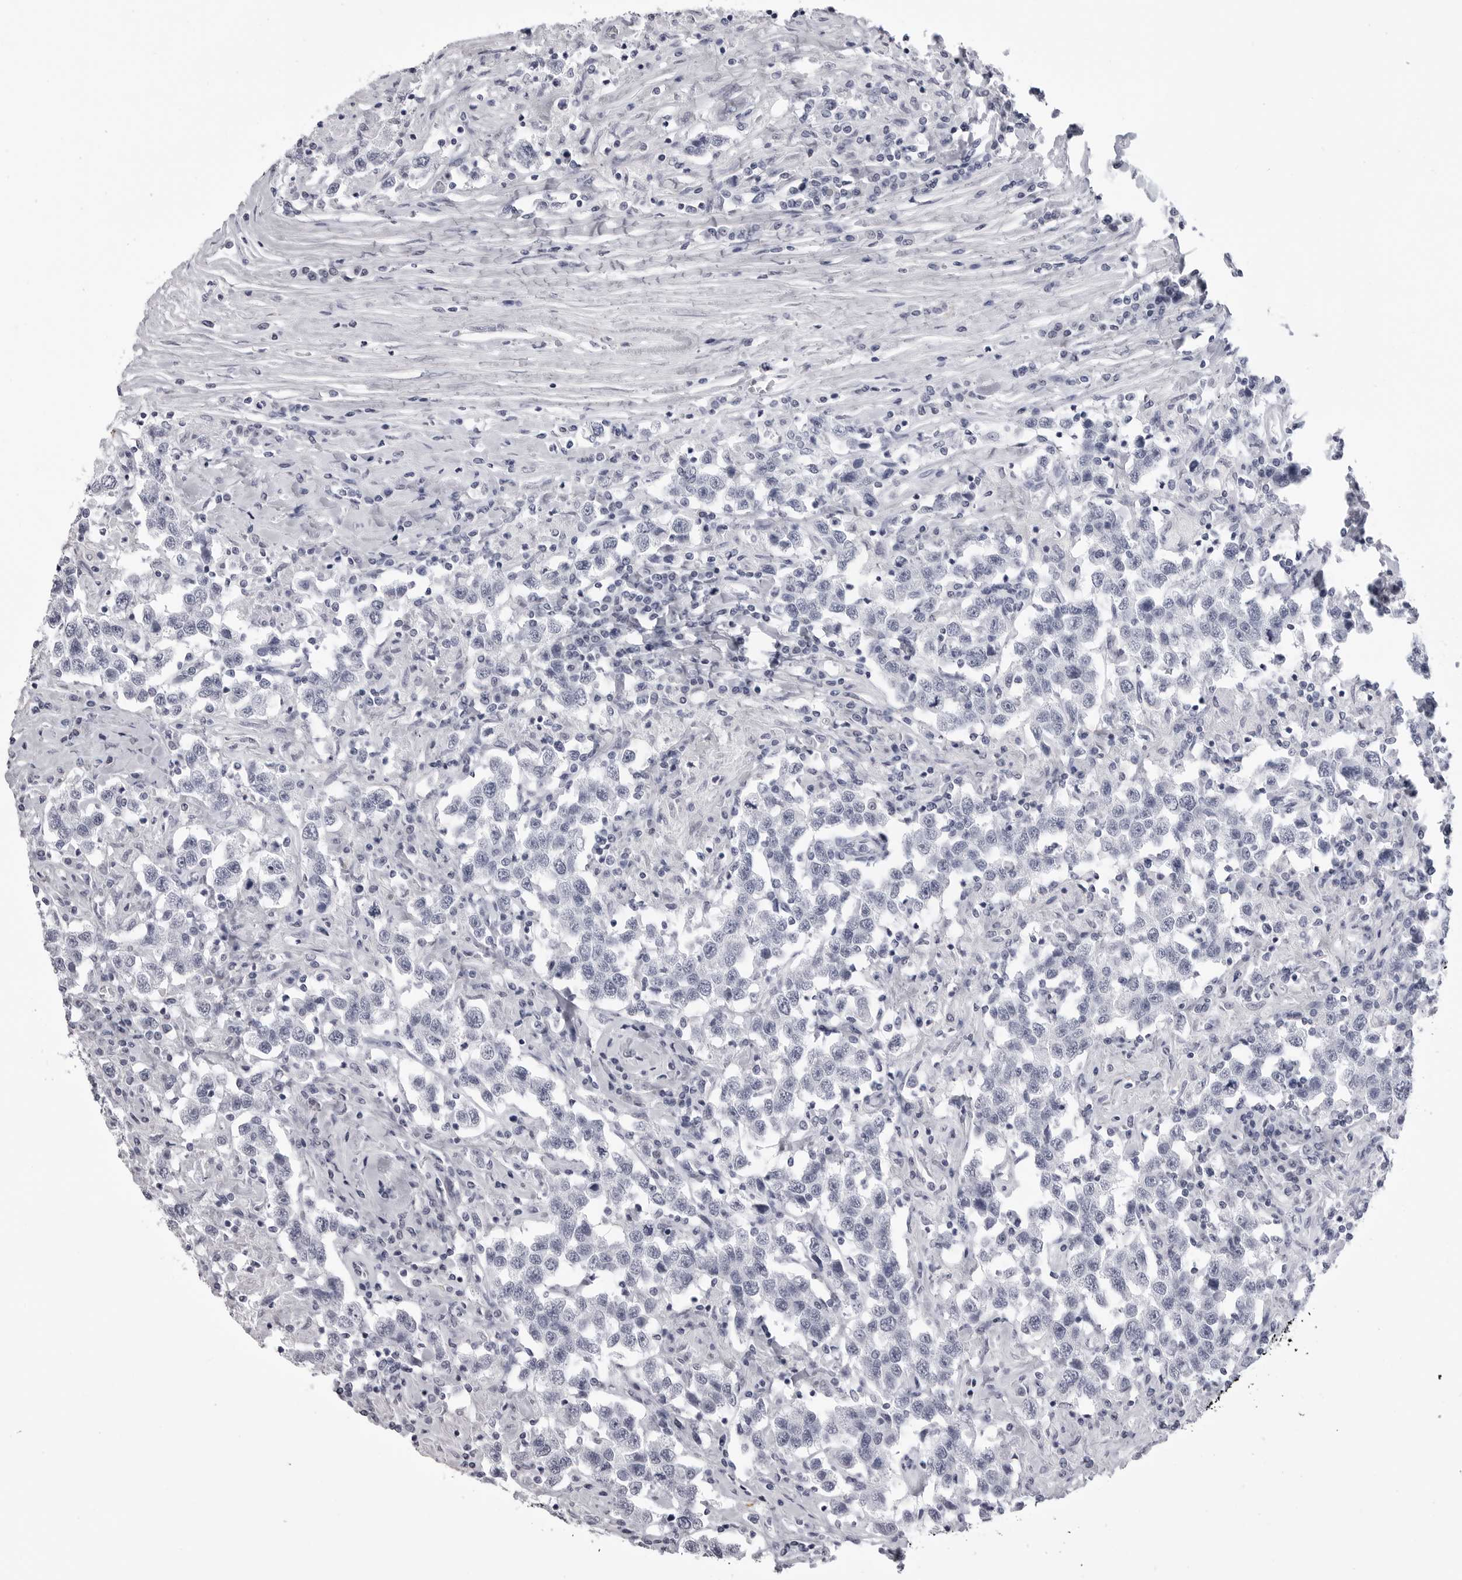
{"staining": {"intensity": "negative", "quantity": "none", "location": "none"}, "tissue": "testis cancer", "cell_type": "Tumor cells", "image_type": "cancer", "snomed": [{"axis": "morphology", "description": "Seminoma, NOS"}, {"axis": "topography", "description": "Testis"}], "caption": "This is a image of immunohistochemistry staining of seminoma (testis), which shows no staining in tumor cells.", "gene": "LGALS4", "patient": {"sex": "male", "age": 41}}